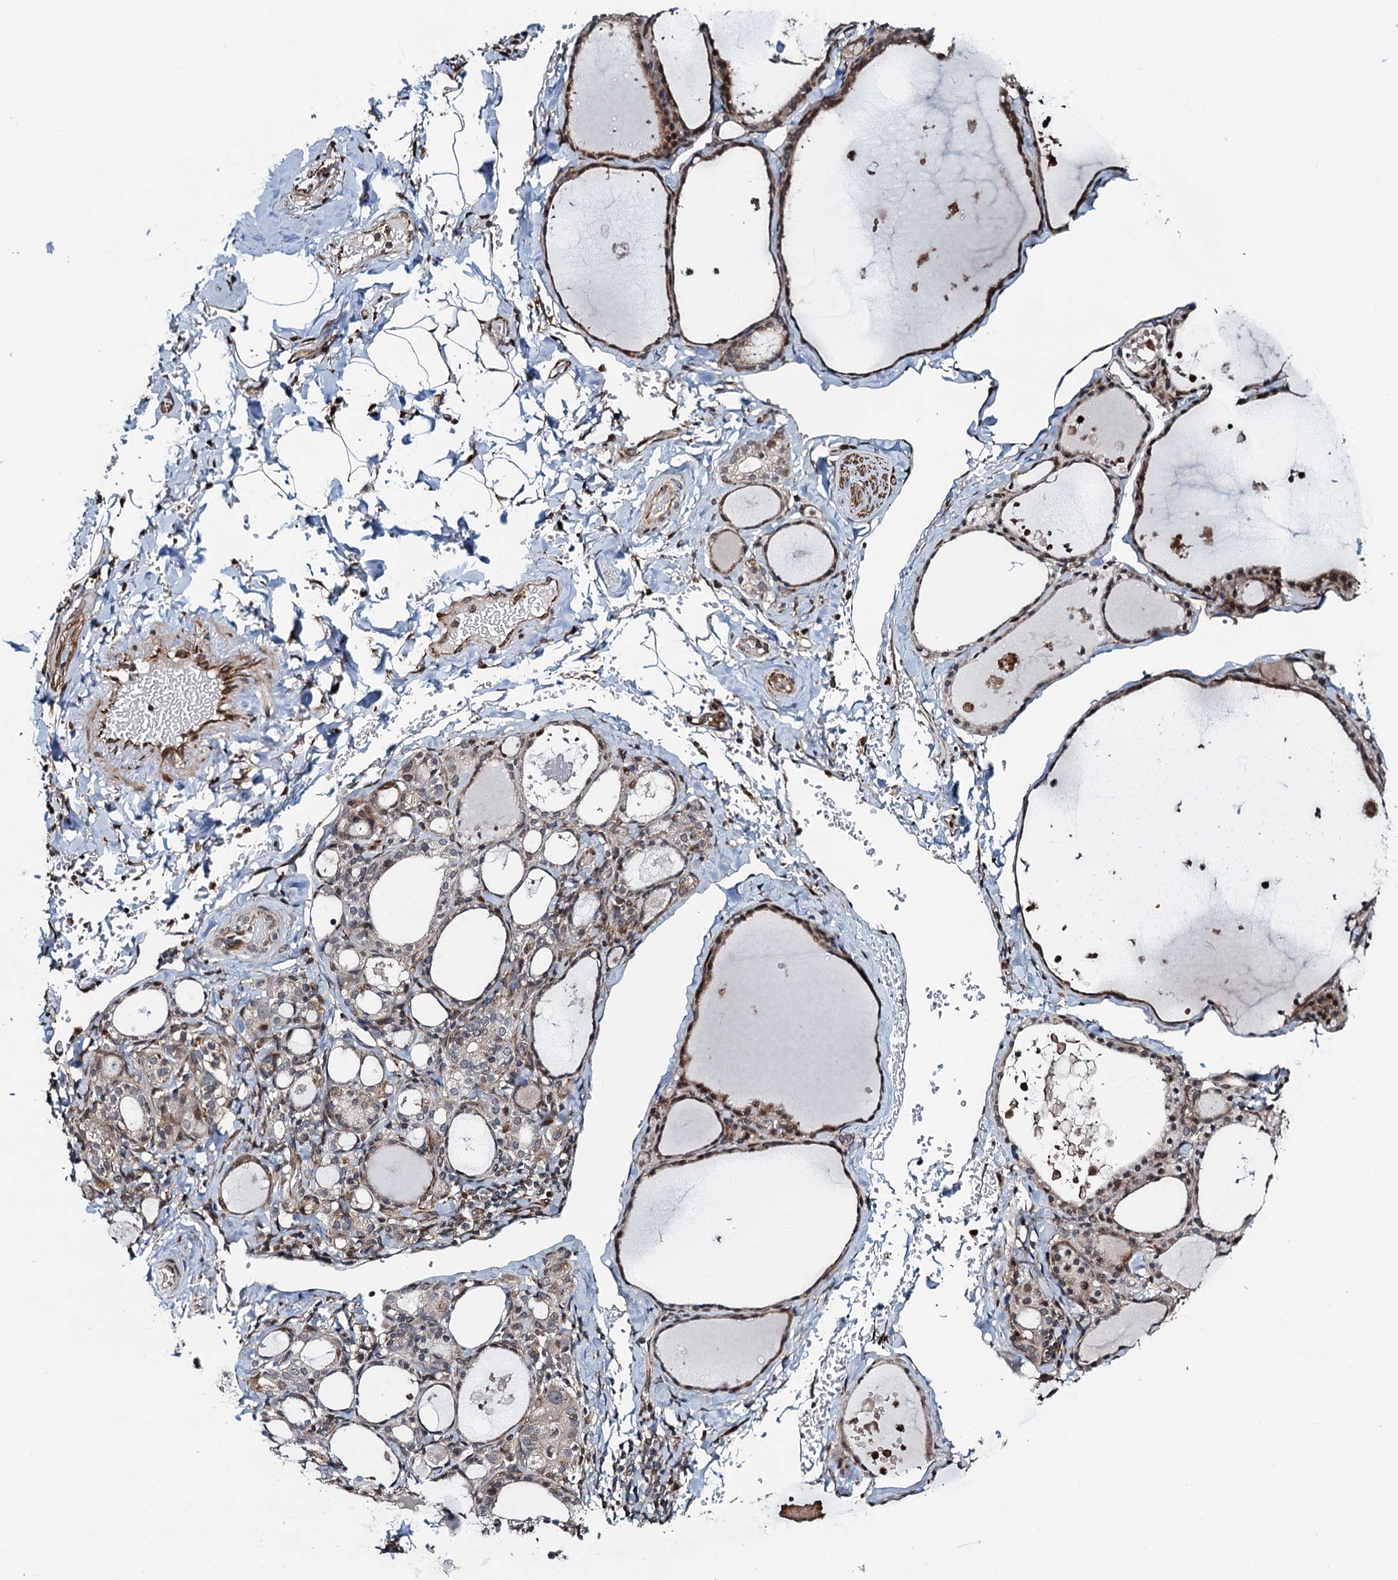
{"staining": {"intensity": "weak", "quantity": "25%-75%", "location": "cytoplasmic/membranous,nuclear"}, "tissue": "thyroid gland", "cell_type": "Glandular cells", "image_type": "normal", "snomed": [{"axis": "morphology", "description": "Normal tissue, NOS"}, {"axis": "topography", "description": "Thyroid gland"}], "caption": "Thyroid gland stained for a protein displays weak cytoplasmic/membranous,nuclear positivity in glandular cells. The staining was performed using DAB (3,3'-diaminobenzidine) to visualize the protein expression in brown, while the nuclei were stained in blue with hematoxylin (Magnification: 20x).", "gene": "WHAMM", "patient": {"sex": "male", "age": 56}}